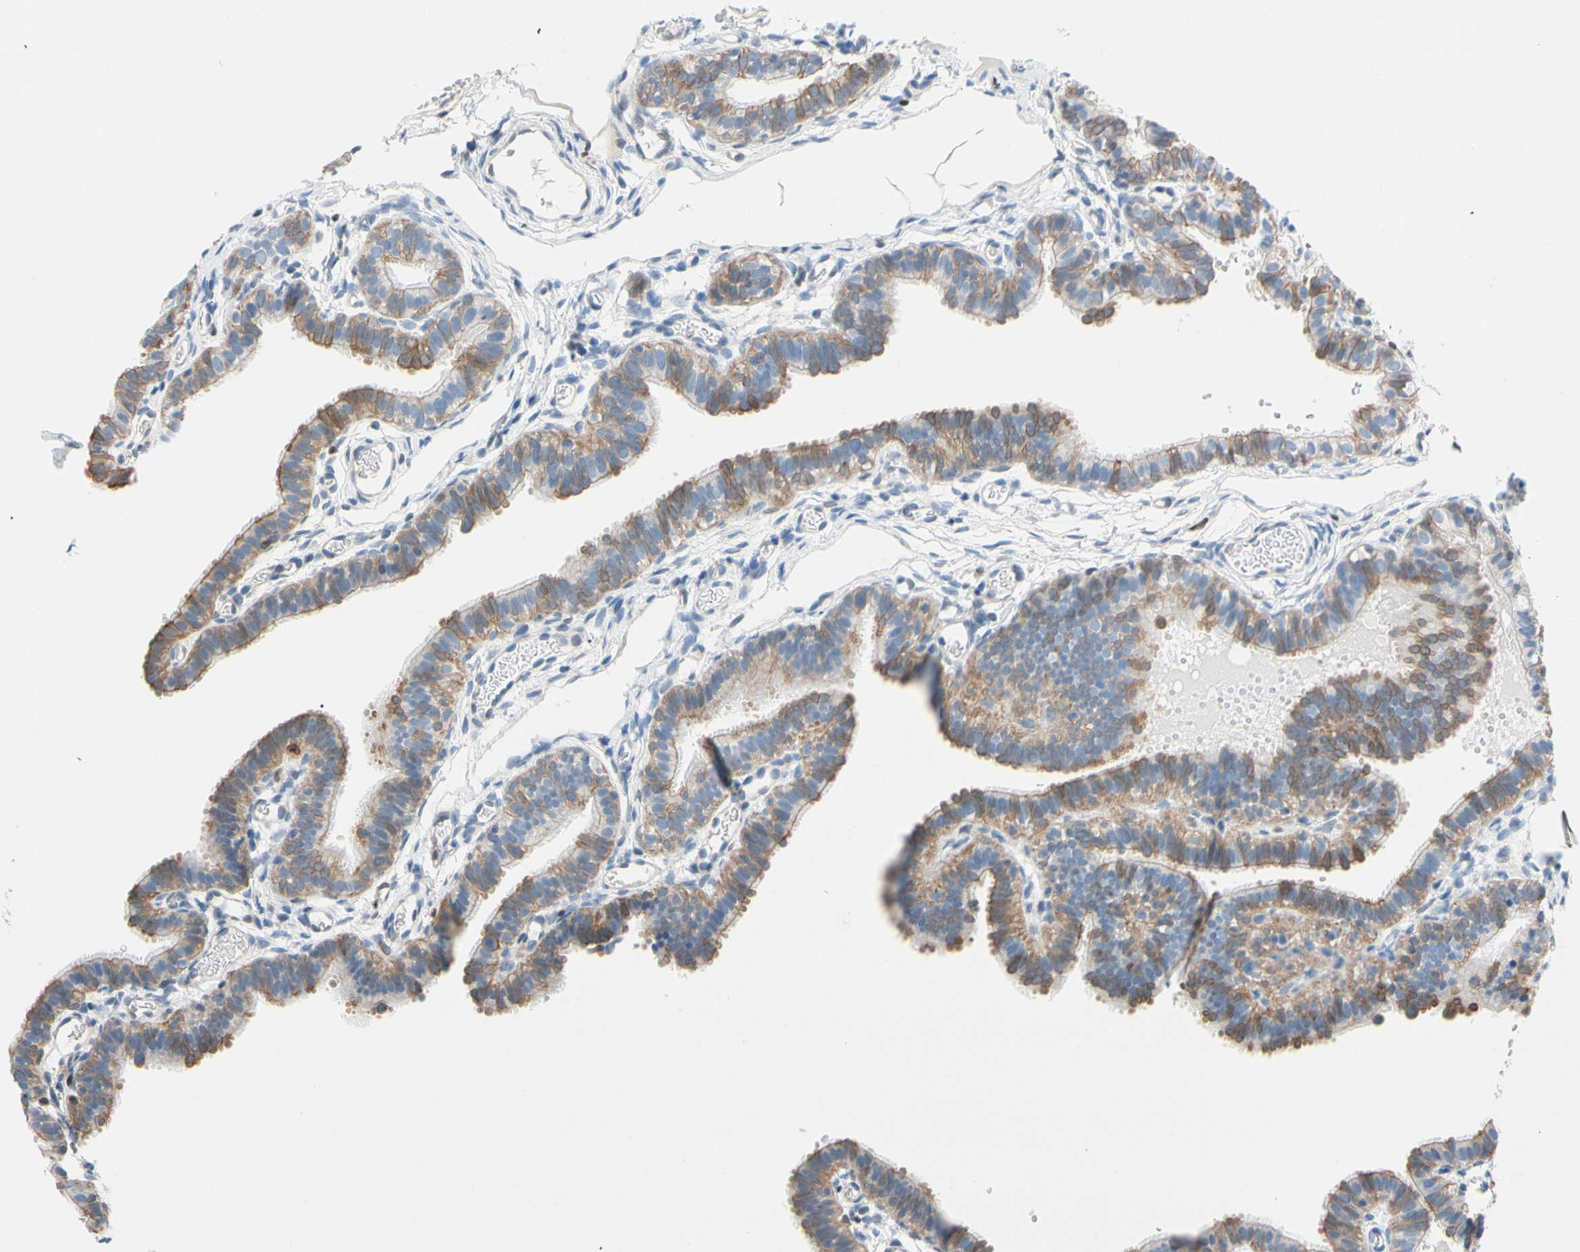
{"staining": {"intensity": "strong", "quantity": "25%-75%", "location": "cytoplasmic/membranous,nuclear"}, "tissue": "fallopian tube", "cell_type": "Glandular cells", "image_type": "normal", "snomed": [{"axis": "morphology", "description": "Normal tissue, NOS"}, {"axis": "topography", "description": "Fallopian tube"}, {"axis": "topography", "description": "Placenta"}], "caption": "Approximately 25%-75% of glandular cells in unremarkable fallopian tube exhibit strong cytoplasmic/membranous,nuclear protein positivity as visualized by brown immunohistochemical staining.", "gene": "ZNF132", "patient": {"sex": "female", "age": 34}}